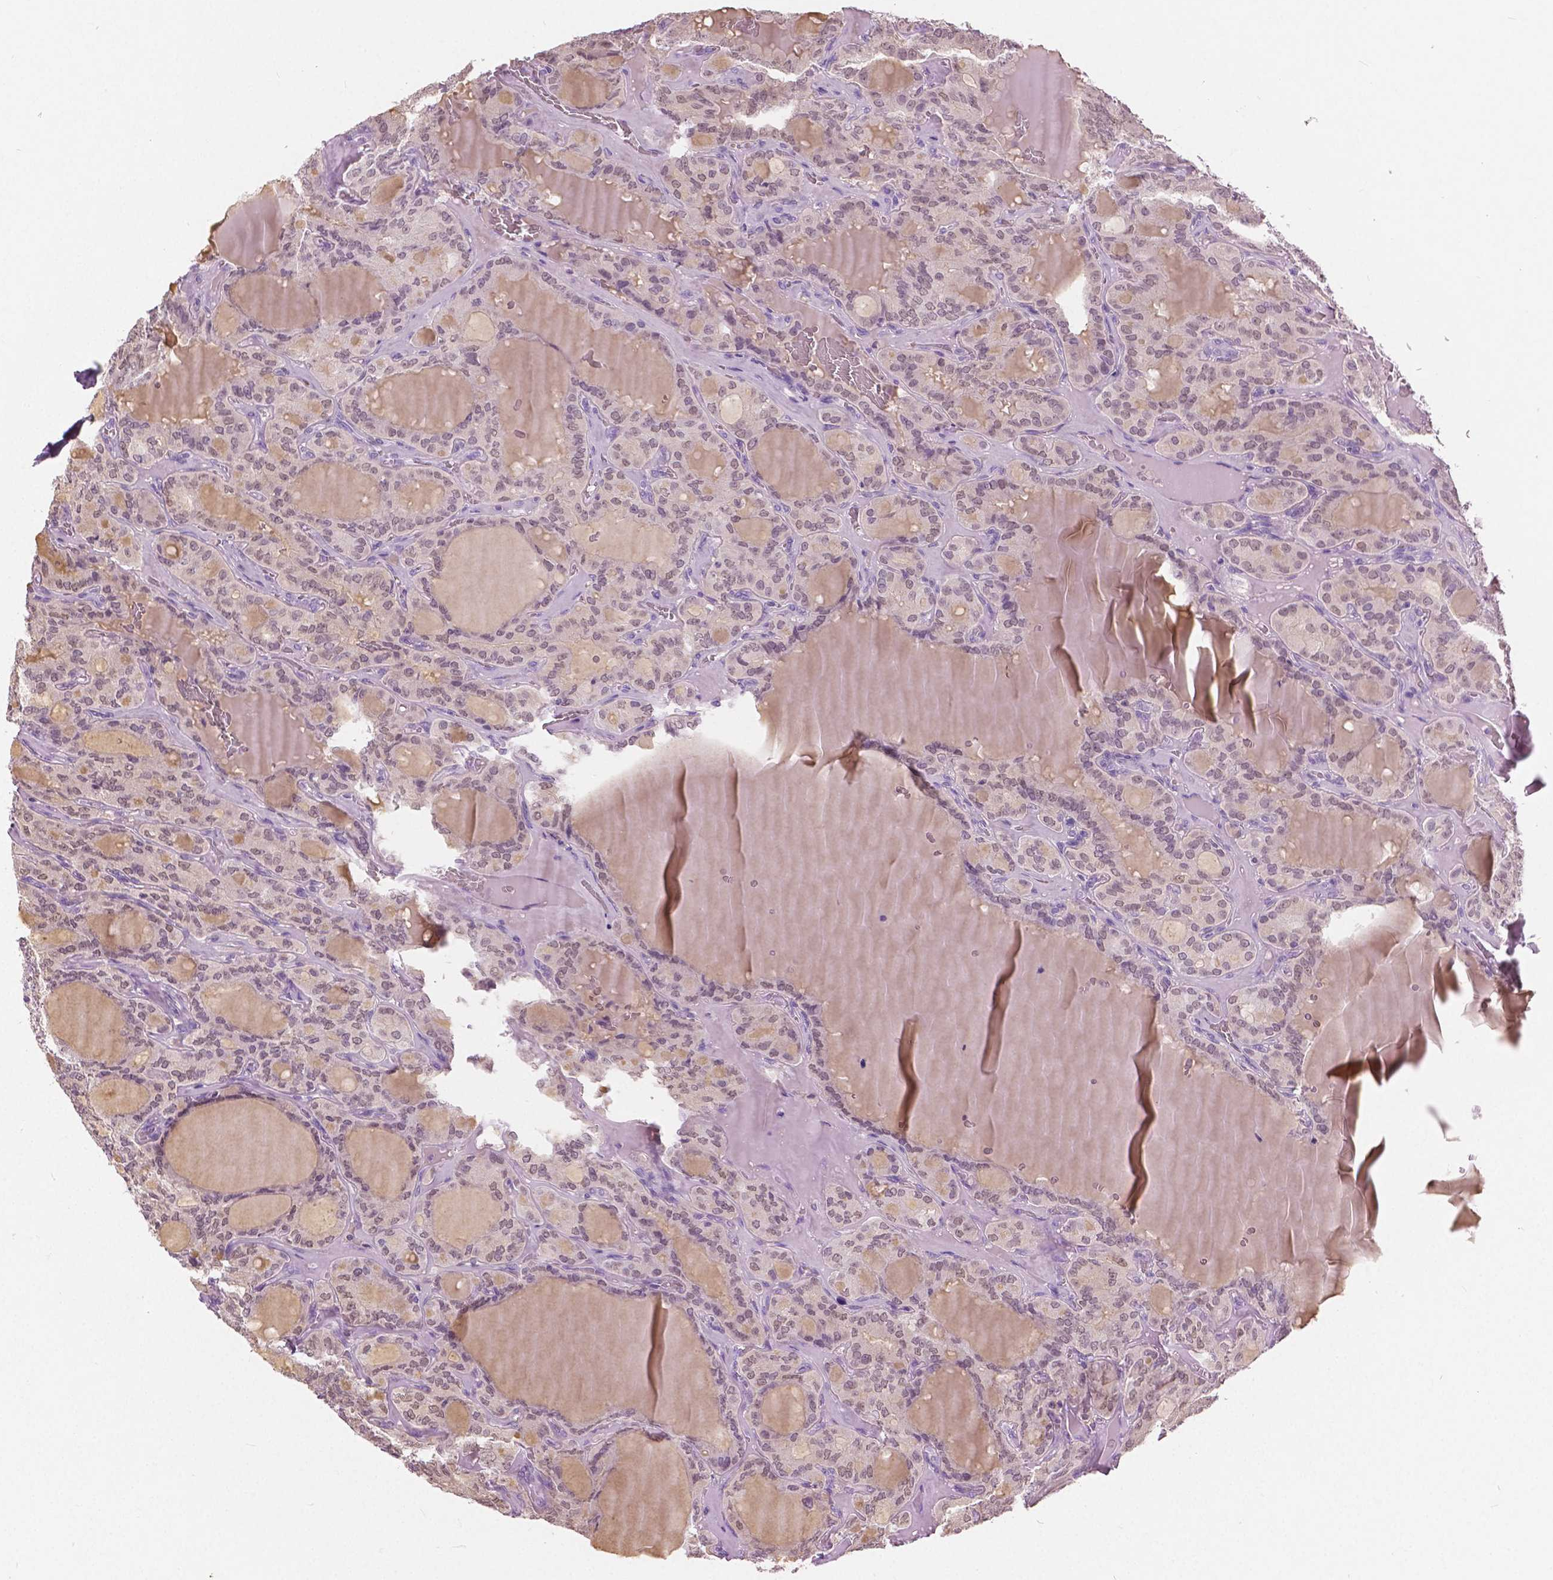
{"staining": {"intensity": "negative", "quantity": "none", "location": "none"}, "tissue": "thyroid cancer", "cell_type": "Tumor cells", "image_type": "cancer", "snomed": [{"axis": "morphology", "description": "Papillary adenocarcinoma, NOS"}, {"axis": "topography", "description": "Thyroid gland"}], "caption": "Immunohistochemical staining of papillary adenocarcinoma (thyroid) demonstrates no significant positivity in tumor cells.", "gene": "GALM", "patient": {"sex": "male", "age": 87}}